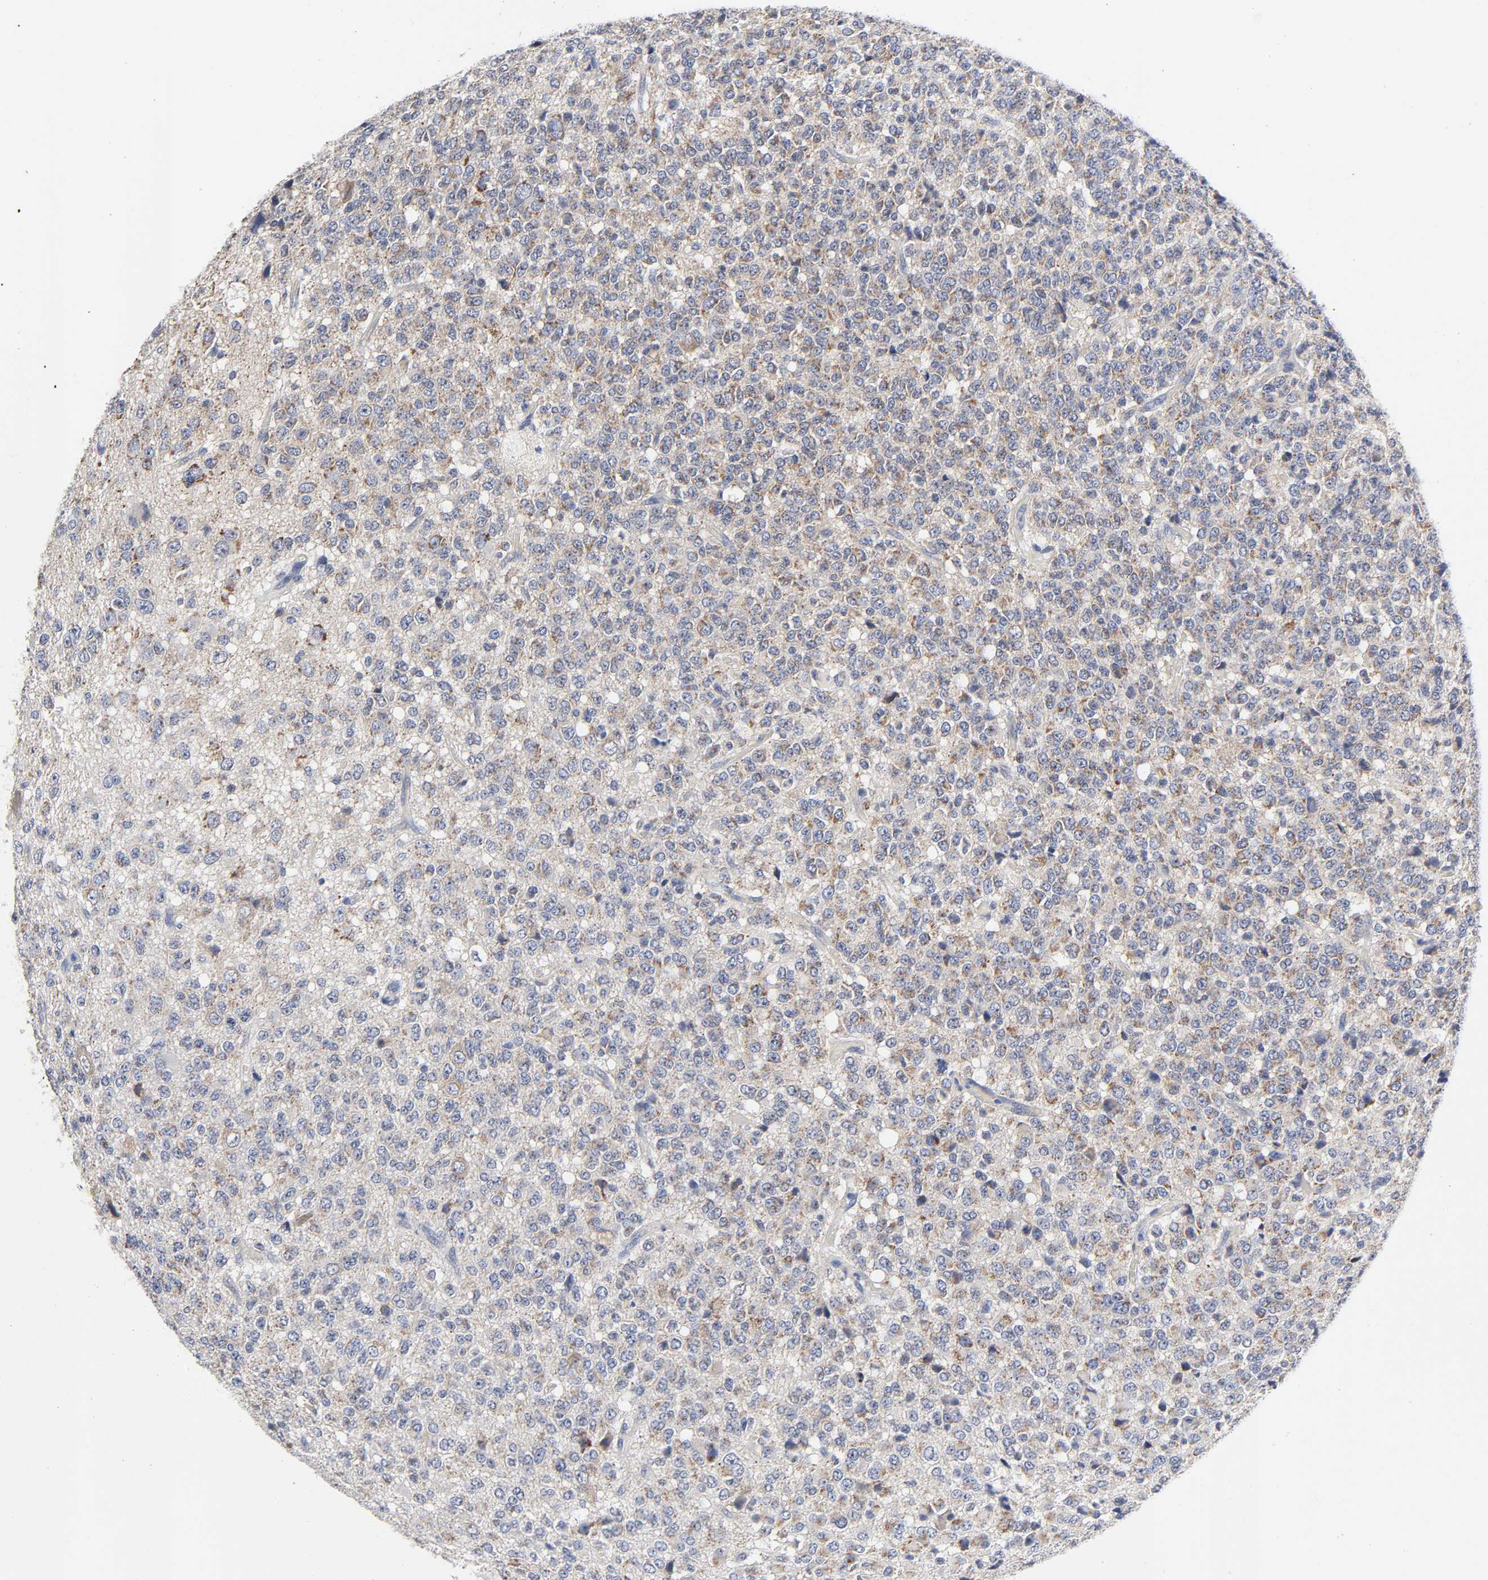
{"staining": {"intensity": "weak", "quantity": "25%-75%", "location": "cytoplasmic/membranous"}, "tissue": "glioma", "cell_type": "Tumor cells", "image_type": "cancer", "snomed": [{"axis": "morphology", "description": "Glioma, malignant, High grade"}, {"axis": "topography", "description": "pancreas cauda"}], "caption": "Protein expression analysis of human malignant high-grade glioma reveals weak cytoplasmic/membranous staining in about 25%-75% of tumor cells. Using DAB (brown) and hematoxylin (blue) stains, captured at high magnification using brightfield microscopy.", "gene": "AOPEP", "patient": {"sex": "male", "age": 60}}